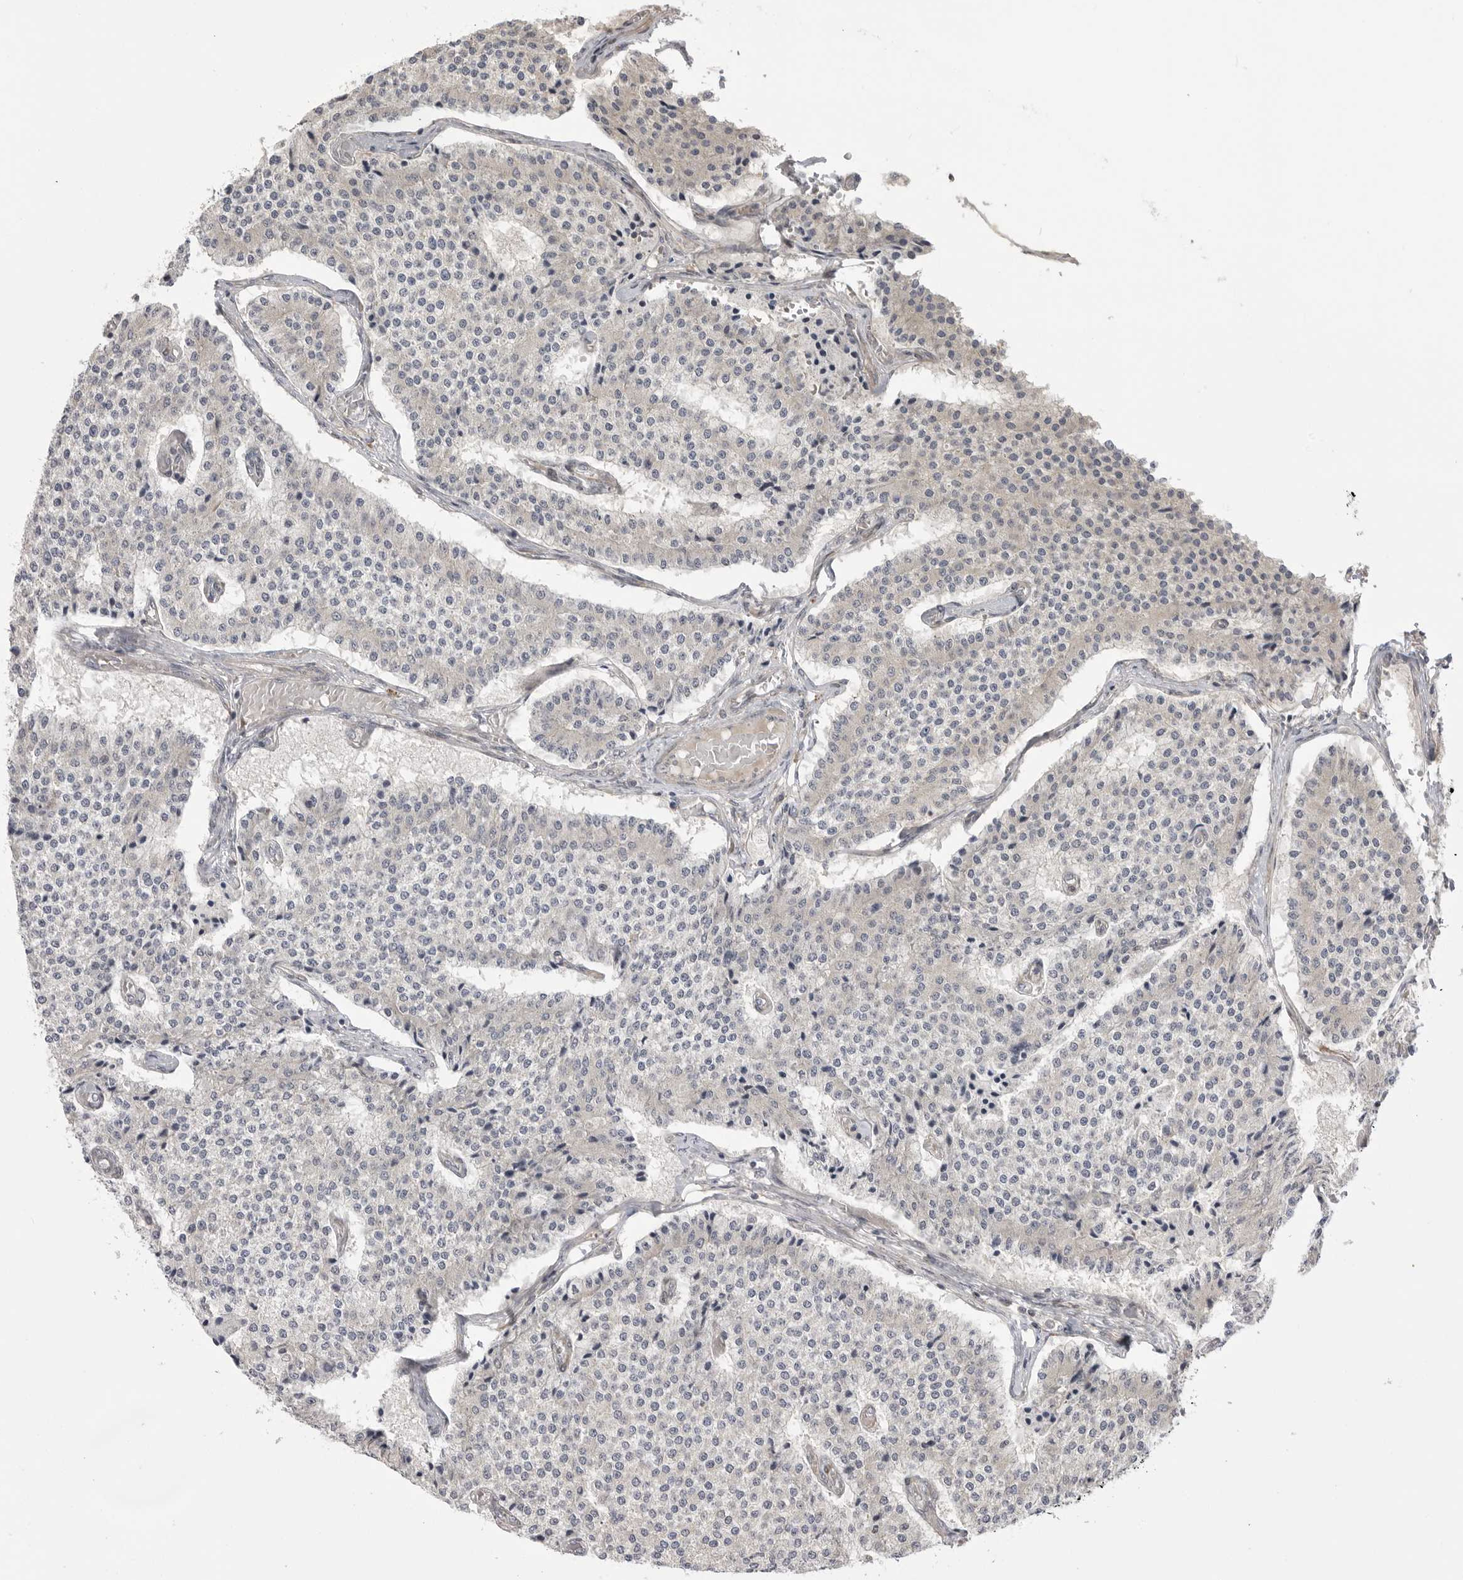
{"staining": {"intensity": "negative", "quantity": "none", "location": "none"}, "tissue": "carcinoid", "cell_type": "Tumor cells", "image_type": "cancer", "snomed": [{"axis": "morphology", "description": "Carcinoid, malignant, NOS"}, {"axis": "topography", "description": "Colon"}], "caption": "Immunohistochemical staining of human malignant carcinoid displays no significant staining in tumor cells.", "gene": "GGT6", "patient": {"sex": "female", "age": 52}}